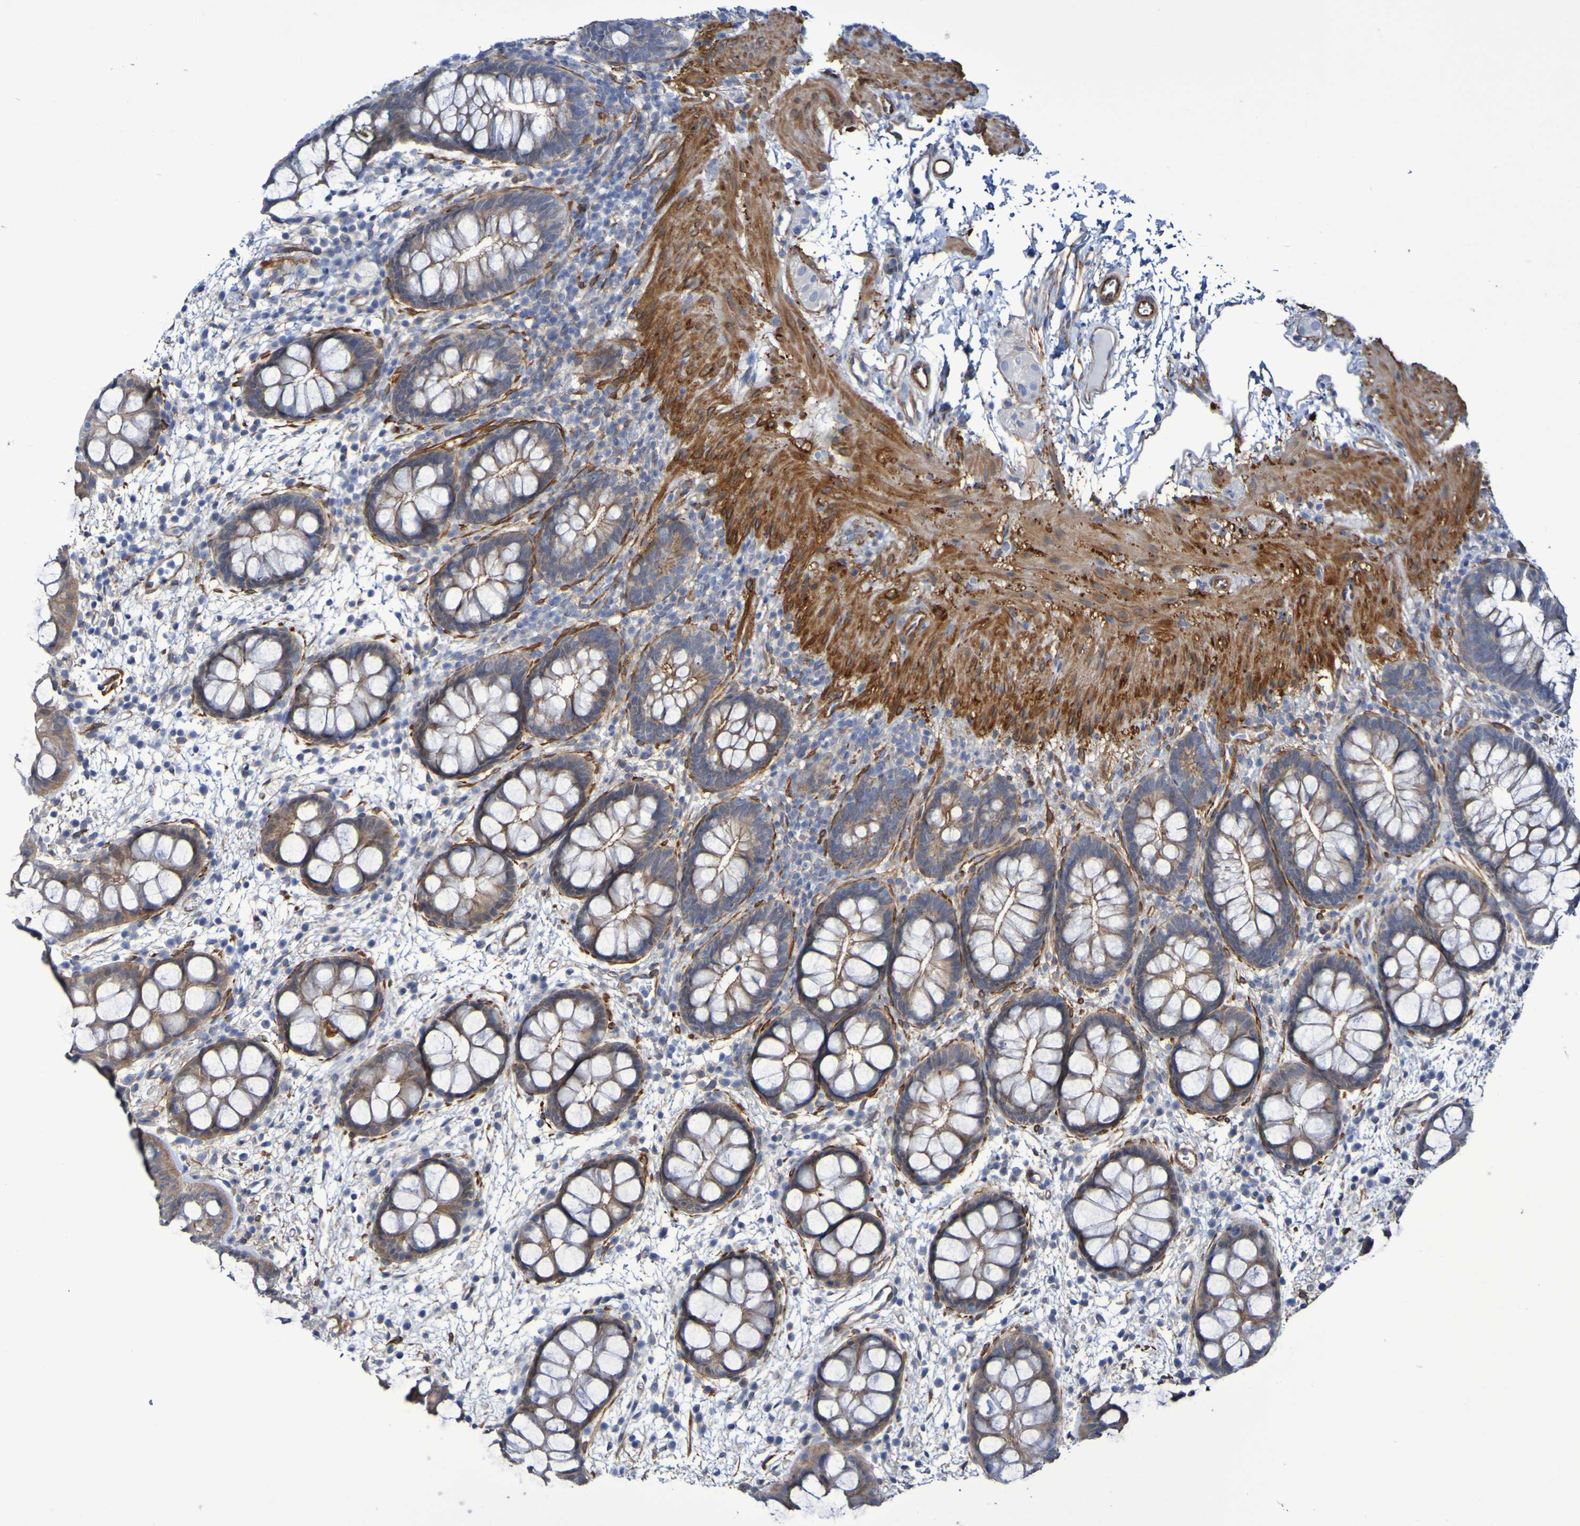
{"staining": {"intensity": "weak", "quantity": ">75%", "location": "cytoplasmic/membranous"}, "tissue": "rectum", "cell_type": "Glandular cells", "image_type": "normal", "snomed": [{"axis": "morphology", "description": "Normal tissue, NOS"}, {"axis": "topography", "description": "Rectum"}], "caption": "Brown immunohistochemical staining in benign human rectum shows weak cytoplasmic/membranous staining in about >75% of glandular cells.", "gene": "LPP", "patient": {"sex": "female", "age": 24}}